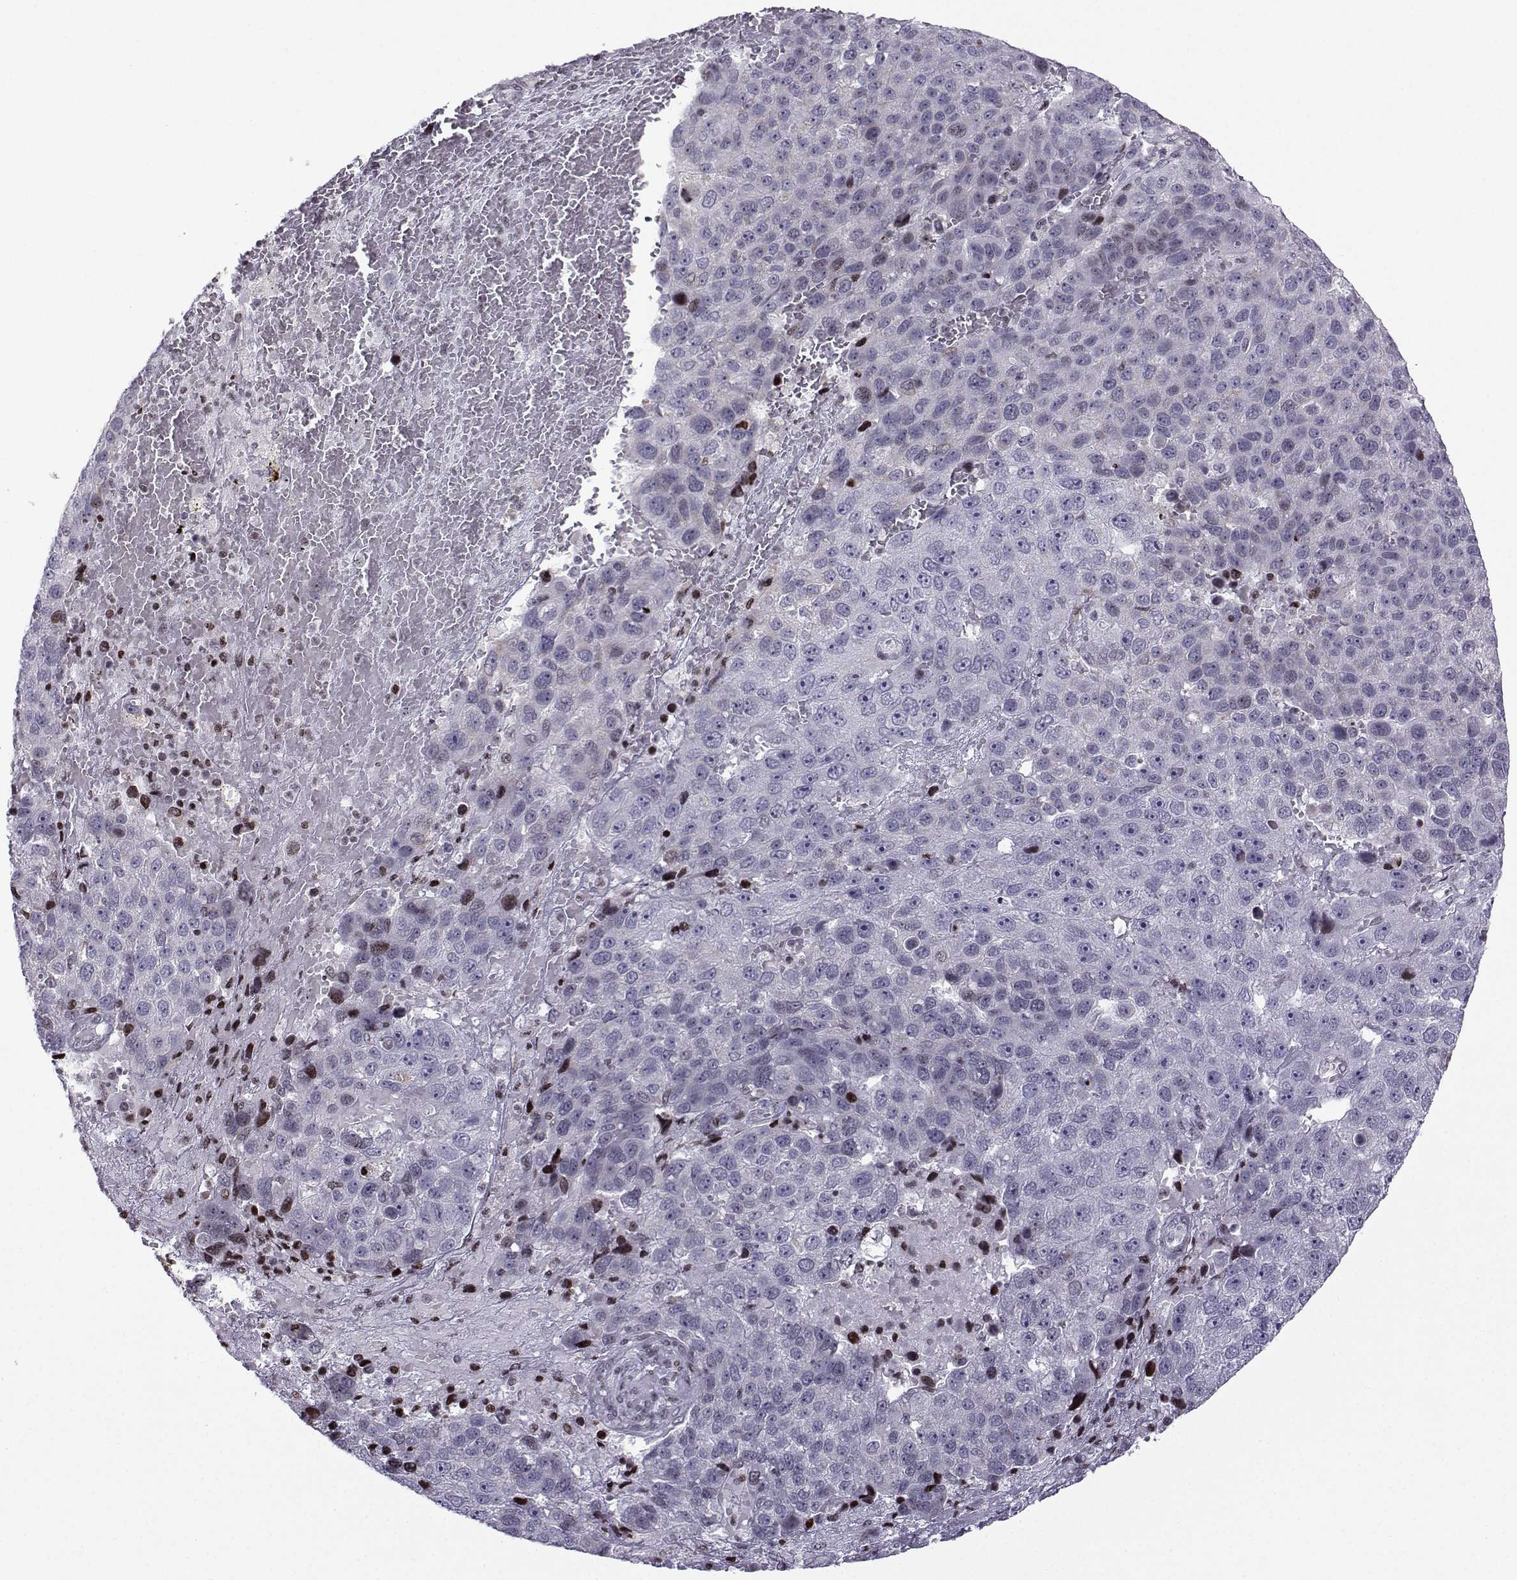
{"staining": {"intensity": "negative", "quantity": "none", "location": "none"}, "tissue": "pancreatic cancer", "cell_type": "Tumor cells", "image_type": "cancer", "snomed": [{"axis": "morphology", "description": "Adenocarcinoma, NOS"}, {"axis": "topography", "description": "Pancreas"}], "caption": "Immunohistochemistry (IHC) histopathology image of pancreatic cancer stained for a protein (brown), which demonstrates no expression in tumor cells. (Stains: DAB (3,3'-diaminobenzidine) IHC with hematoxylin counter stain, Microscopy: brightfield microscopy at high magnification).", "gene": "ZNF19", "patient": {"sex": "female", "age": 61}}